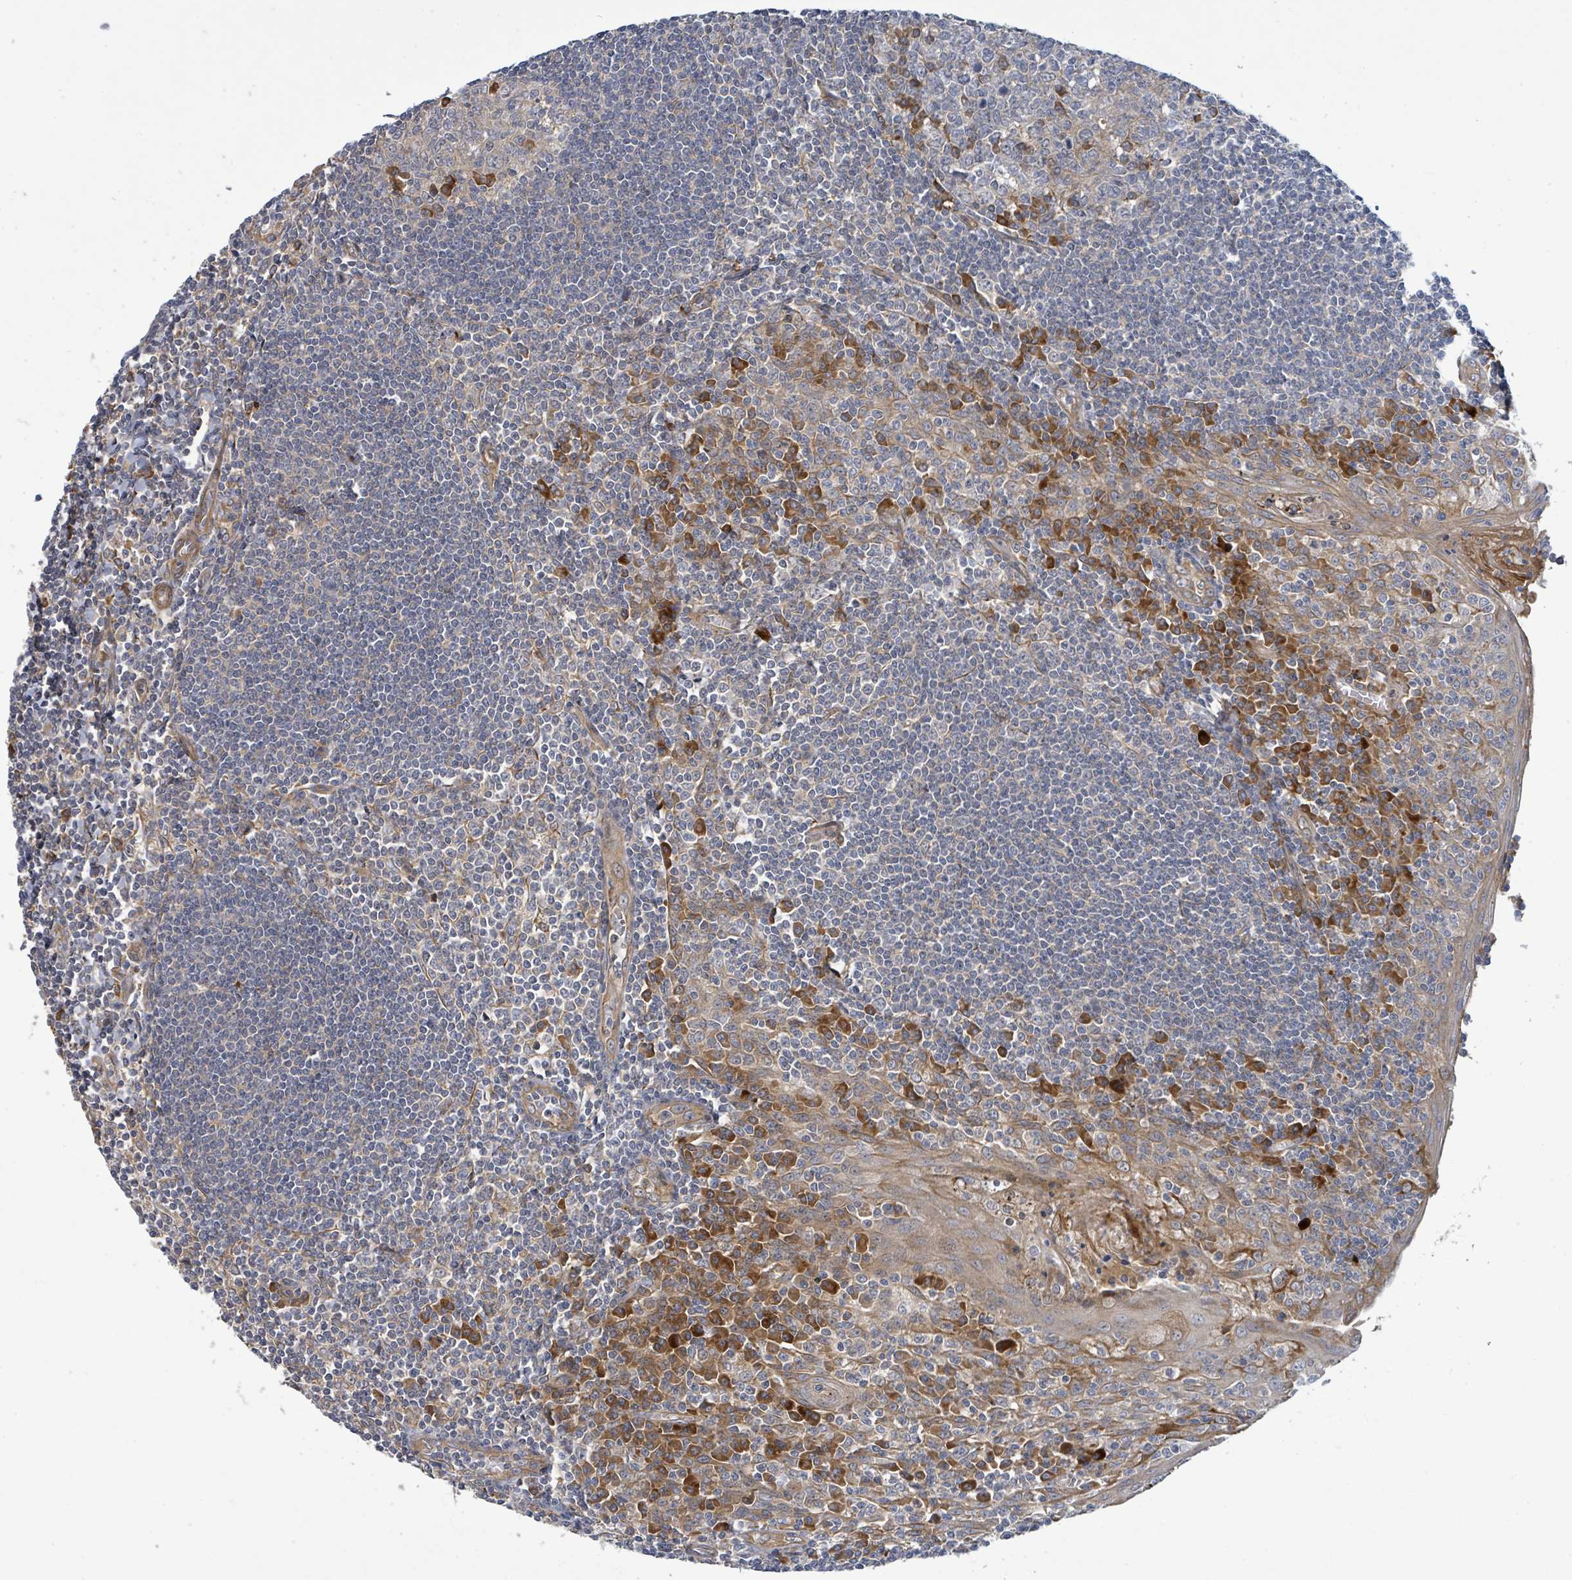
{"staining": {"intensity": "negative", "quantity": "none", "location": "none"}, "tissue": "tonsil", "cell_type": "Germinal center cells", "image_type": "normal", "snomed": [{"axis": "morphology", "description": "Normal tissue, NOS"}, {"axis": "topography", "description": "Tonsil"}], "caption": "The immunohistochemistry (IHC) micrograph has no significant expression in germinal center cells of tonsil. The staining was performed using DAB to visualize the protein expression in brown, while the nuclei were stained in blue with hematoxylin (Magnification: 20x).", "gene": "STARD4", "patient": {"sex": "male", "age": 27}}